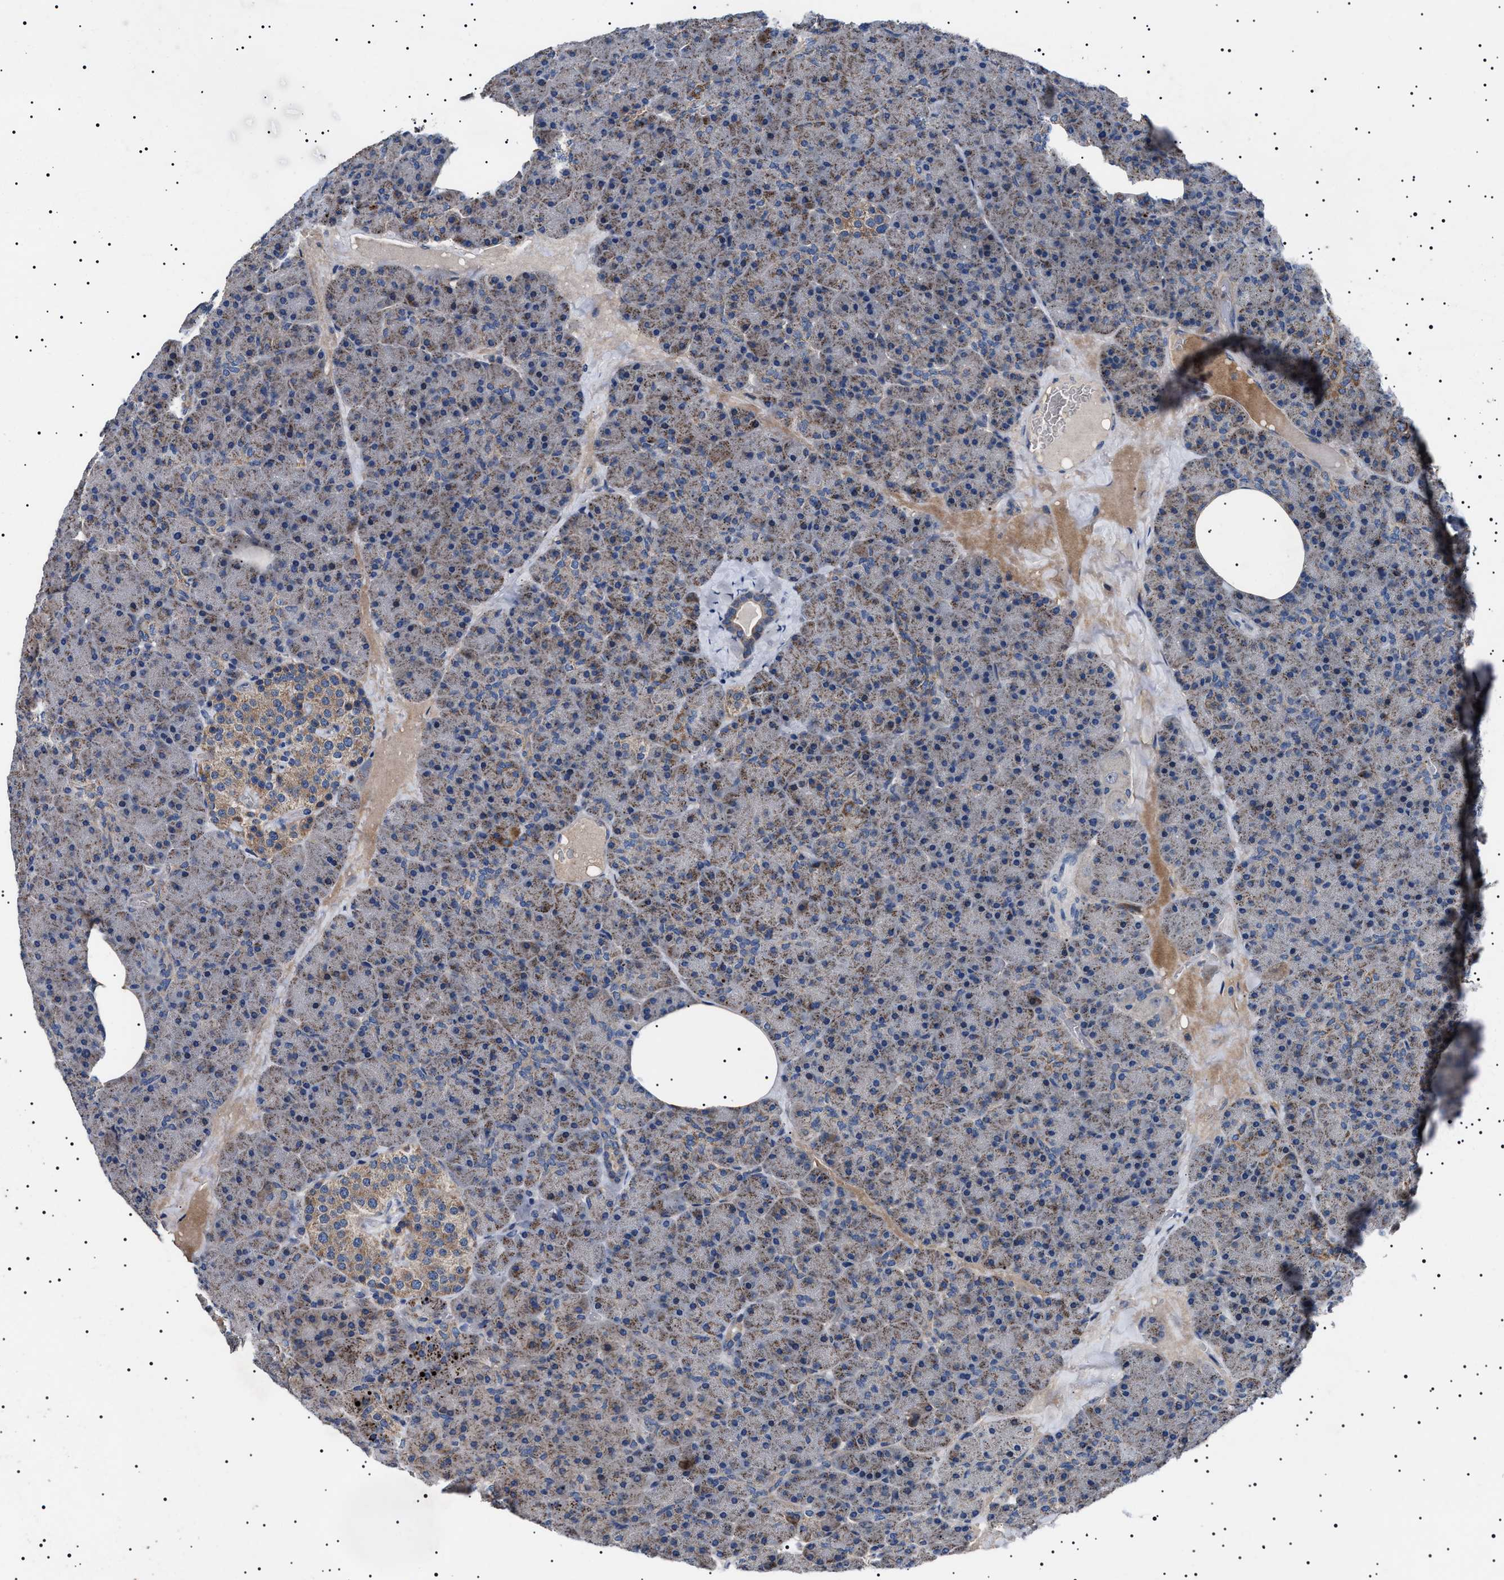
{"staining": {"intensity": "weak", "quantity": ">75%", "location": "cytoplasmic/membranous"}, "tissue": "pancreas", "cell_type": "Exocrine glandular cells", "image_type": "normal", "snomed": [{"axis": "morphology", "description": "Normal tissue, NOS"}, {"axis": "morphology", "description": "Carcinoid, malignant, NOS"}, {"axis": "topography", "description": "Pancreas"}], "caption": "Pancreas stained with immunohistochemistry (IHC) demonstrates weak cytoplasmic/membranous positivity in approximately >75% of exocrine glandular cells. Nuclei are stained in blue.", "gene": "PTRH1", "patient": {"sex": "female", "age": 35}}